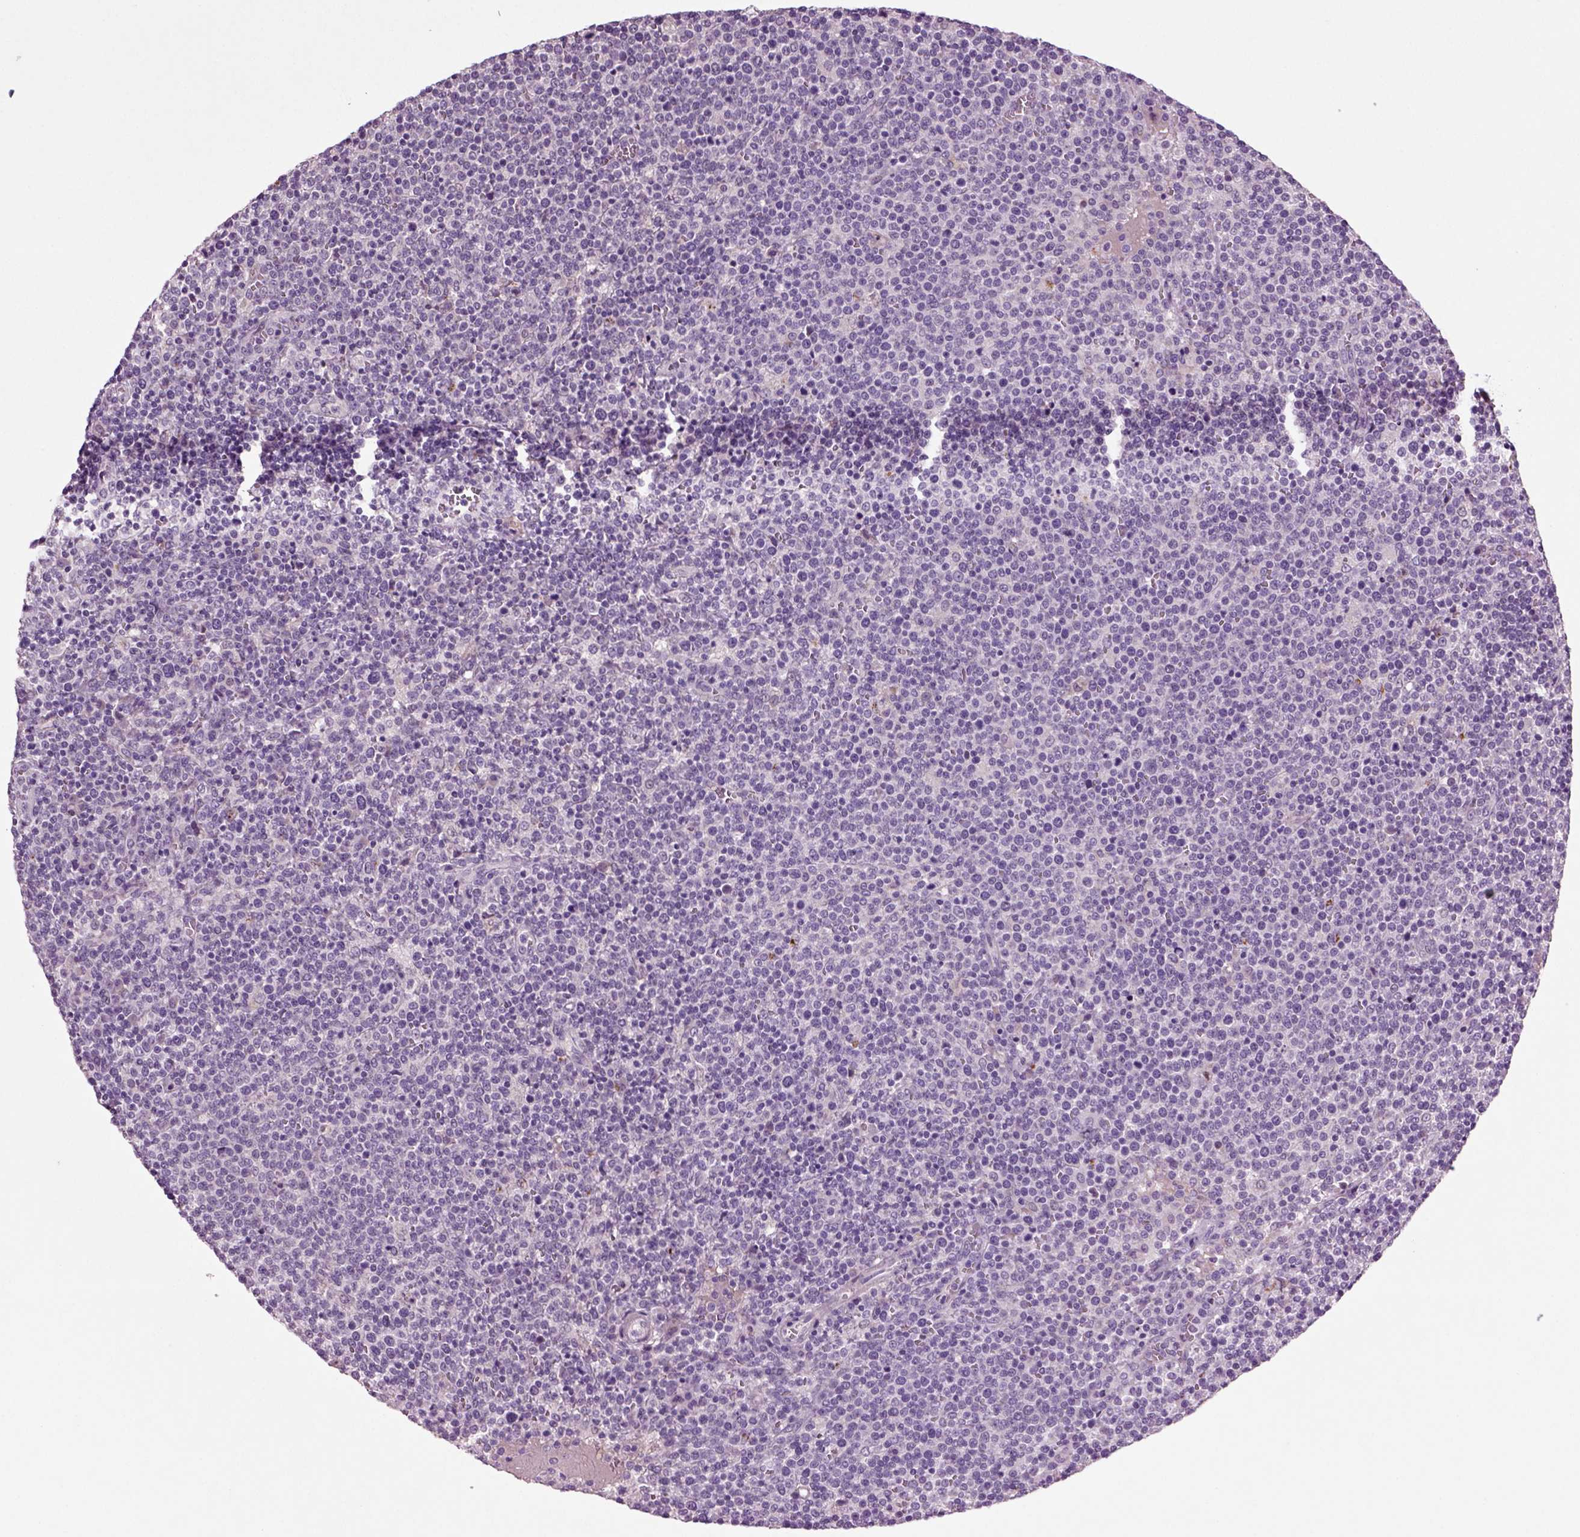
{"staining": {"intensity": "negative", "quantity": "none", "location": "none"}, "tissue": "lymphoma", "cell_type": "Tumor cells", "image_type": "cancer", "snomed": [{"axis": "morphology", "description": "Malignant lymphoma, non-Hodgkin's type, High grade"}, {"axis": "topography", "description": "Lymph node"}], "caption": "Tumor cells are negative for protein expression in human malignant lymphoma, non-Hodgkin's type (high-grade).", "gene": "SLC17A6", "patient": {"sex": "male", "age": 61}}